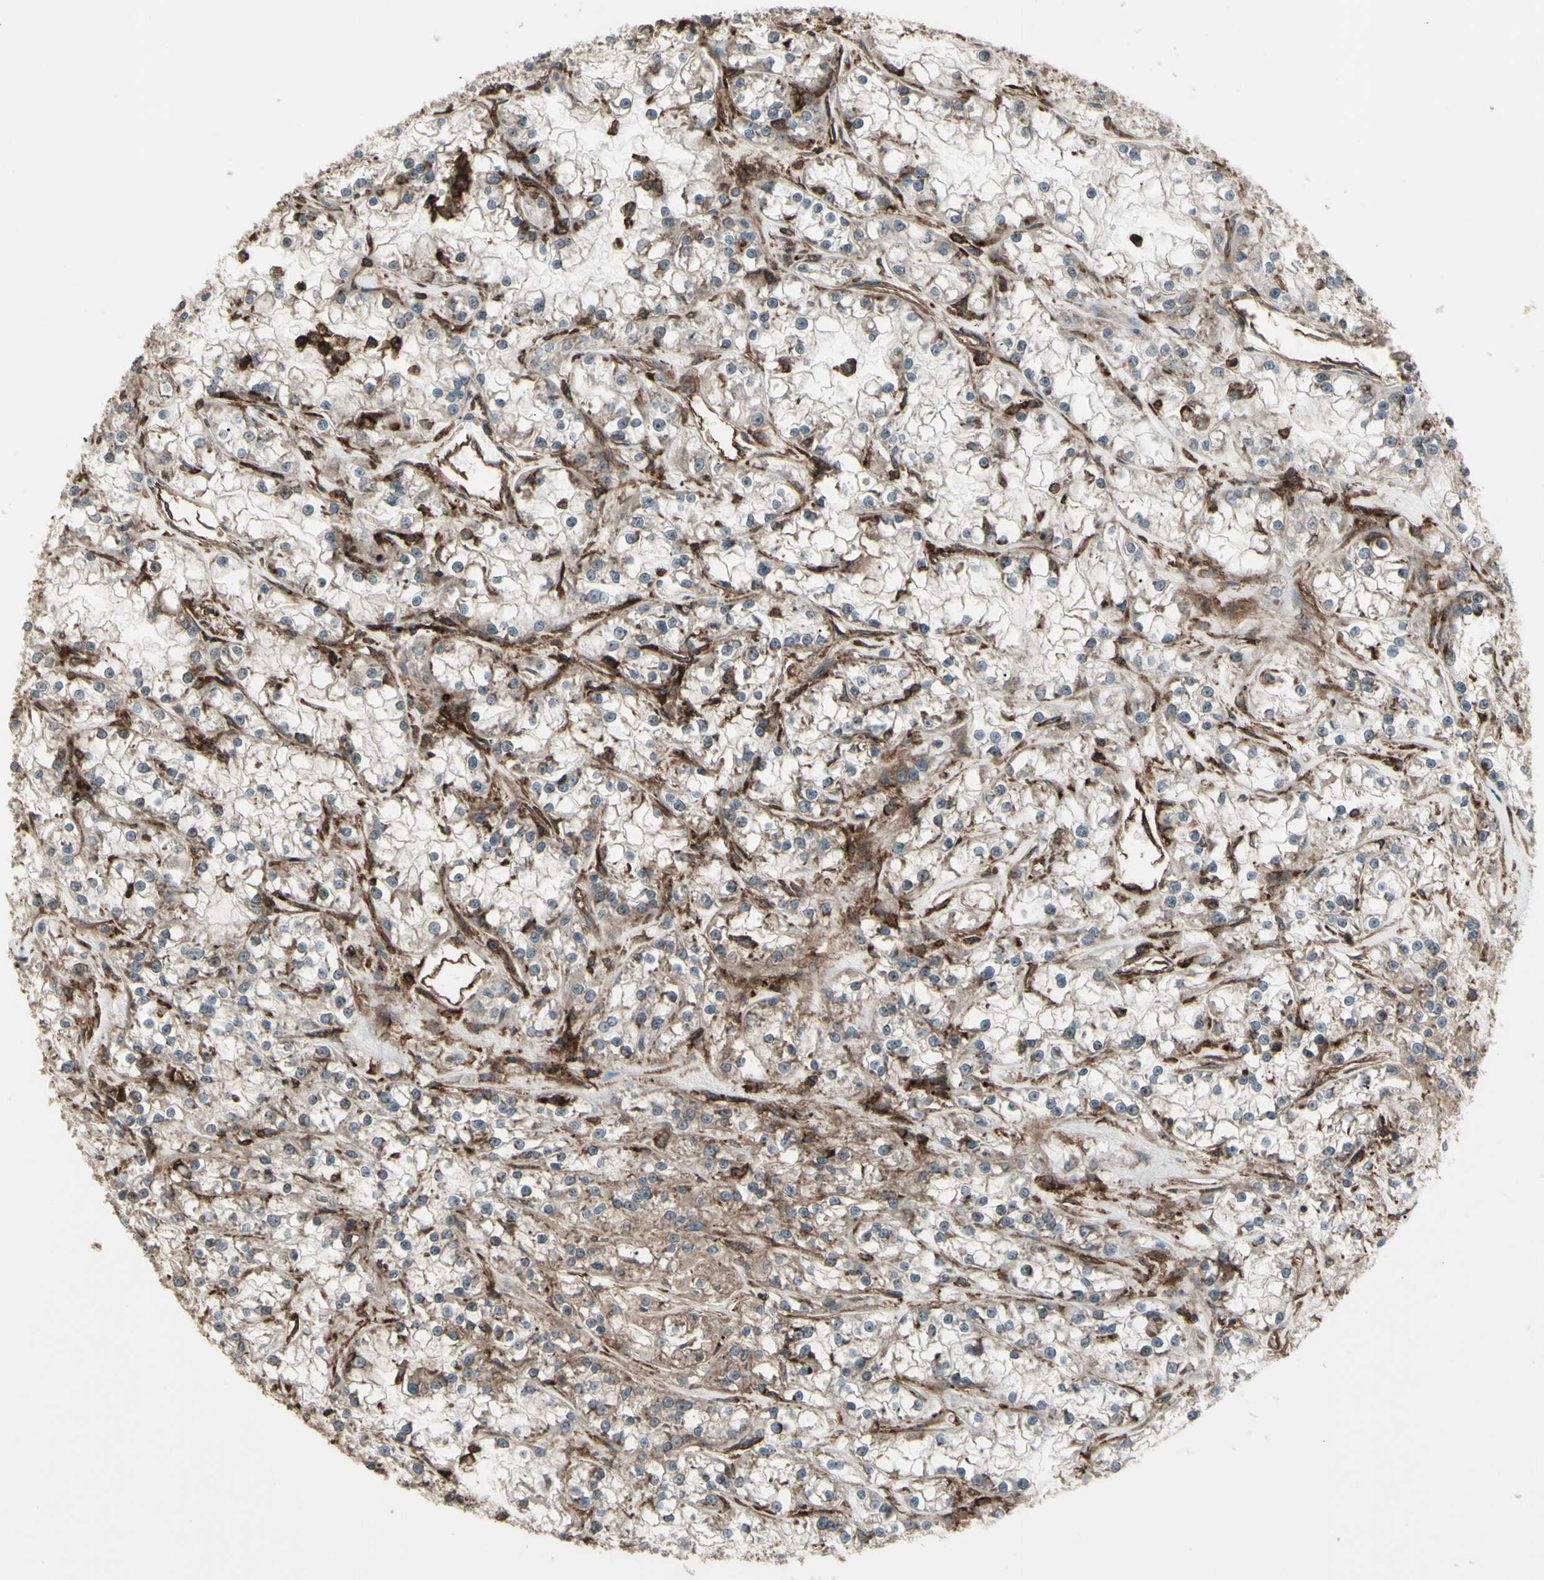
{"staining": {"intensity": "weak", "quantity": "<25%", "location": "cytoplasmic/membranous"}, "tissue": "renal cancer", "cell_type": "Tumor cells", "image_type": "cancer", "snomed": [{"axis": "morphology", "description": "Adenocarcinoma, NOS"}, {"axis": "topography", "description": "Kidney"}], "caption": "Immunohistochemistry (IHC) micrograph of human renal cancer (adenocarcinoma) stained for a protein (brown), which displays no positivity in tumor cells.", "gene": "FXYD5", "patient": {"sex": "female", "age": 52}}